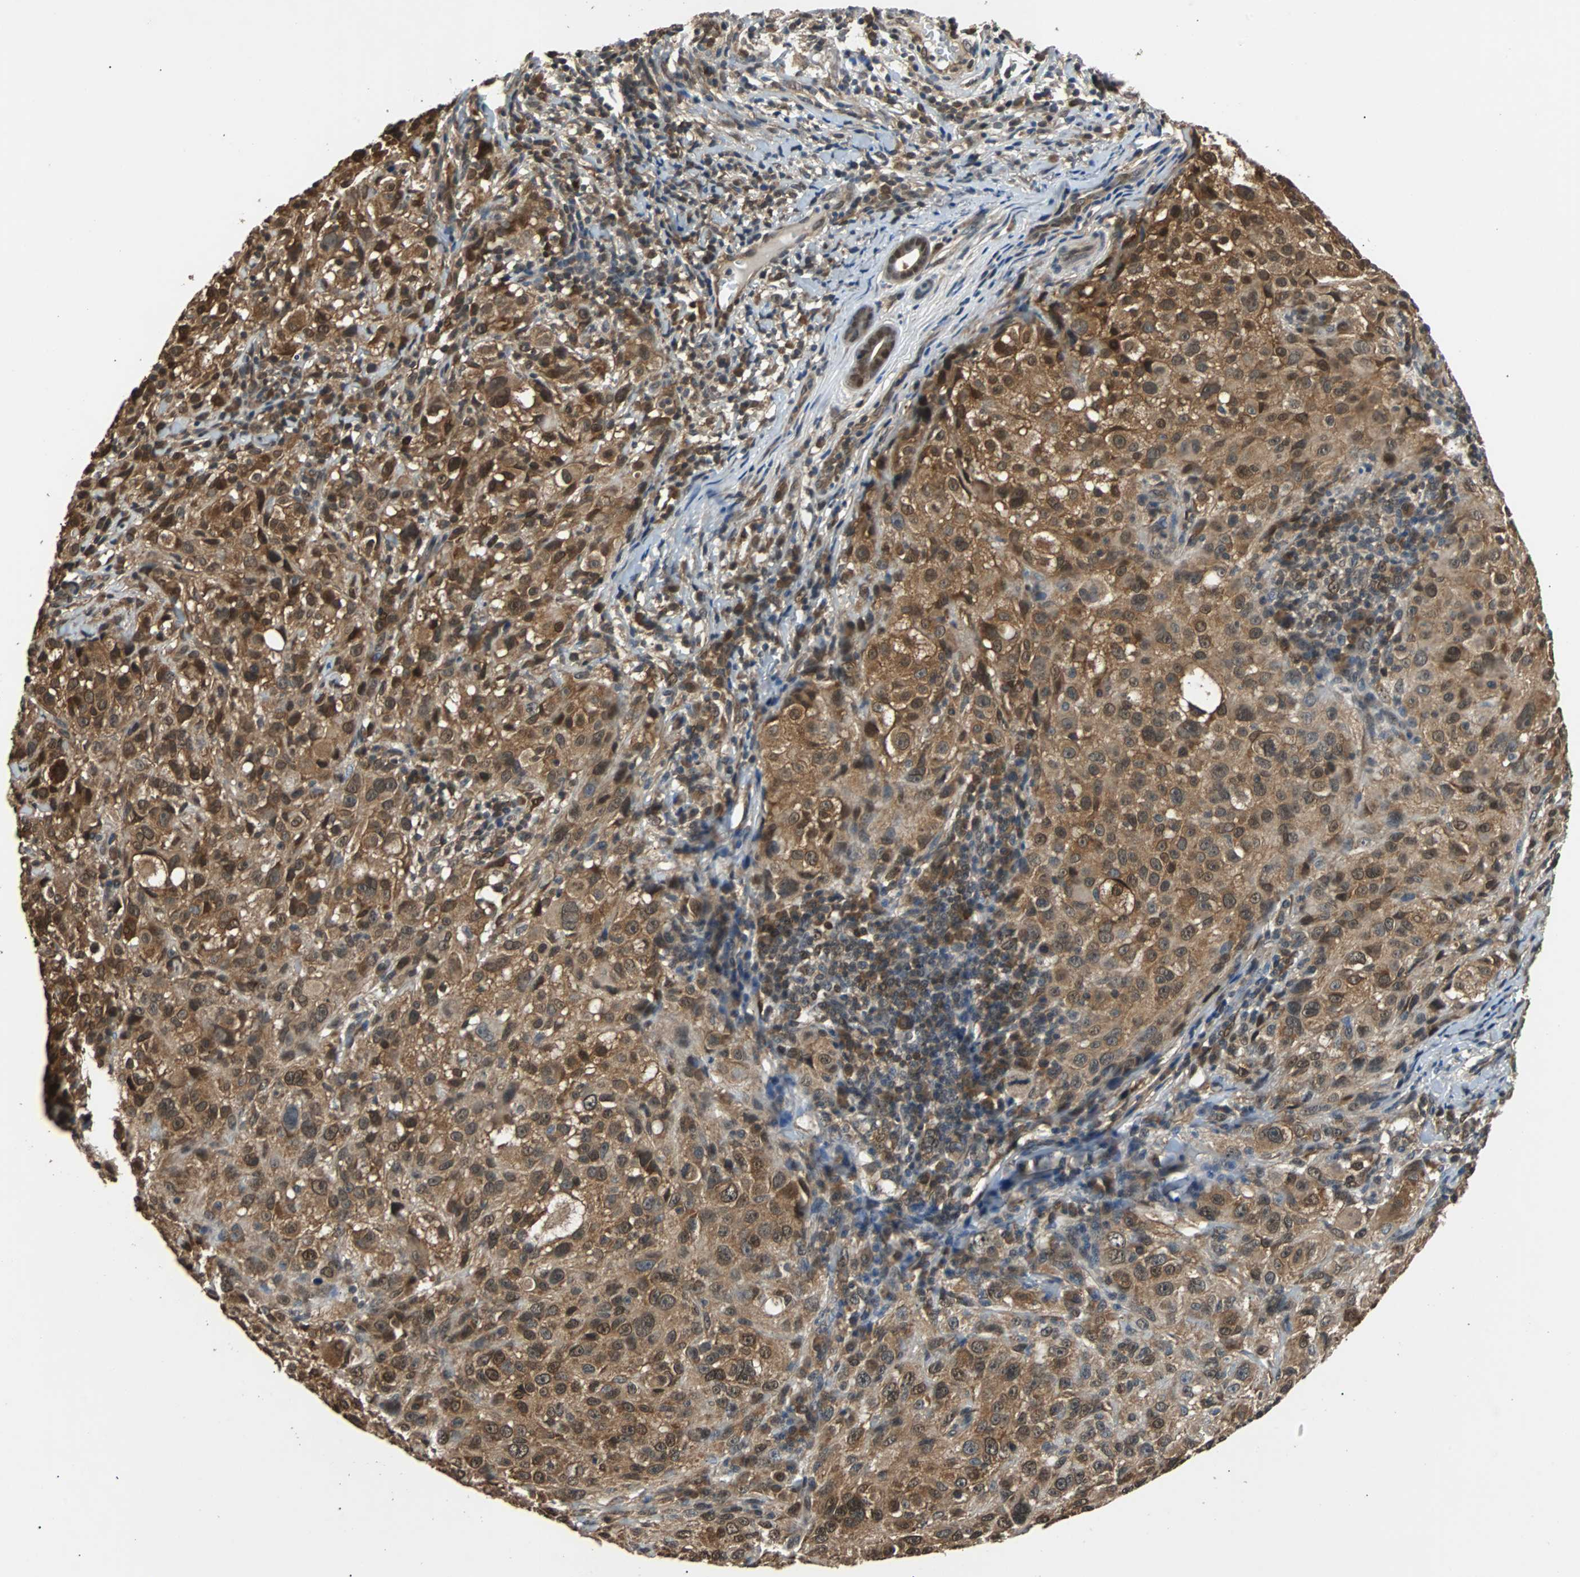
{"staining": {"intensity": "strong", "quantity": ">75%", "location": "cytoplasmic/membranous,nuclear"}, "tissue": "melanoma", "cell_type": "Tumor cells", "image_type": "cancer", "snomed": [{"axis": "morphology", "description": "Necrosis, NOS"}, {"axis": "morphology", "description": "Malignant melanoma, NOS"}, {"axis": "topography", "description": "Skin"}], "caption": "Tumor cells exhibit high levels of strong cytoplasmic/membranous and nuclear expression in approximately >75% of cells in melanoma.", "gene": "PRDX6", "patient": {"sex": "female", "age": 87}}